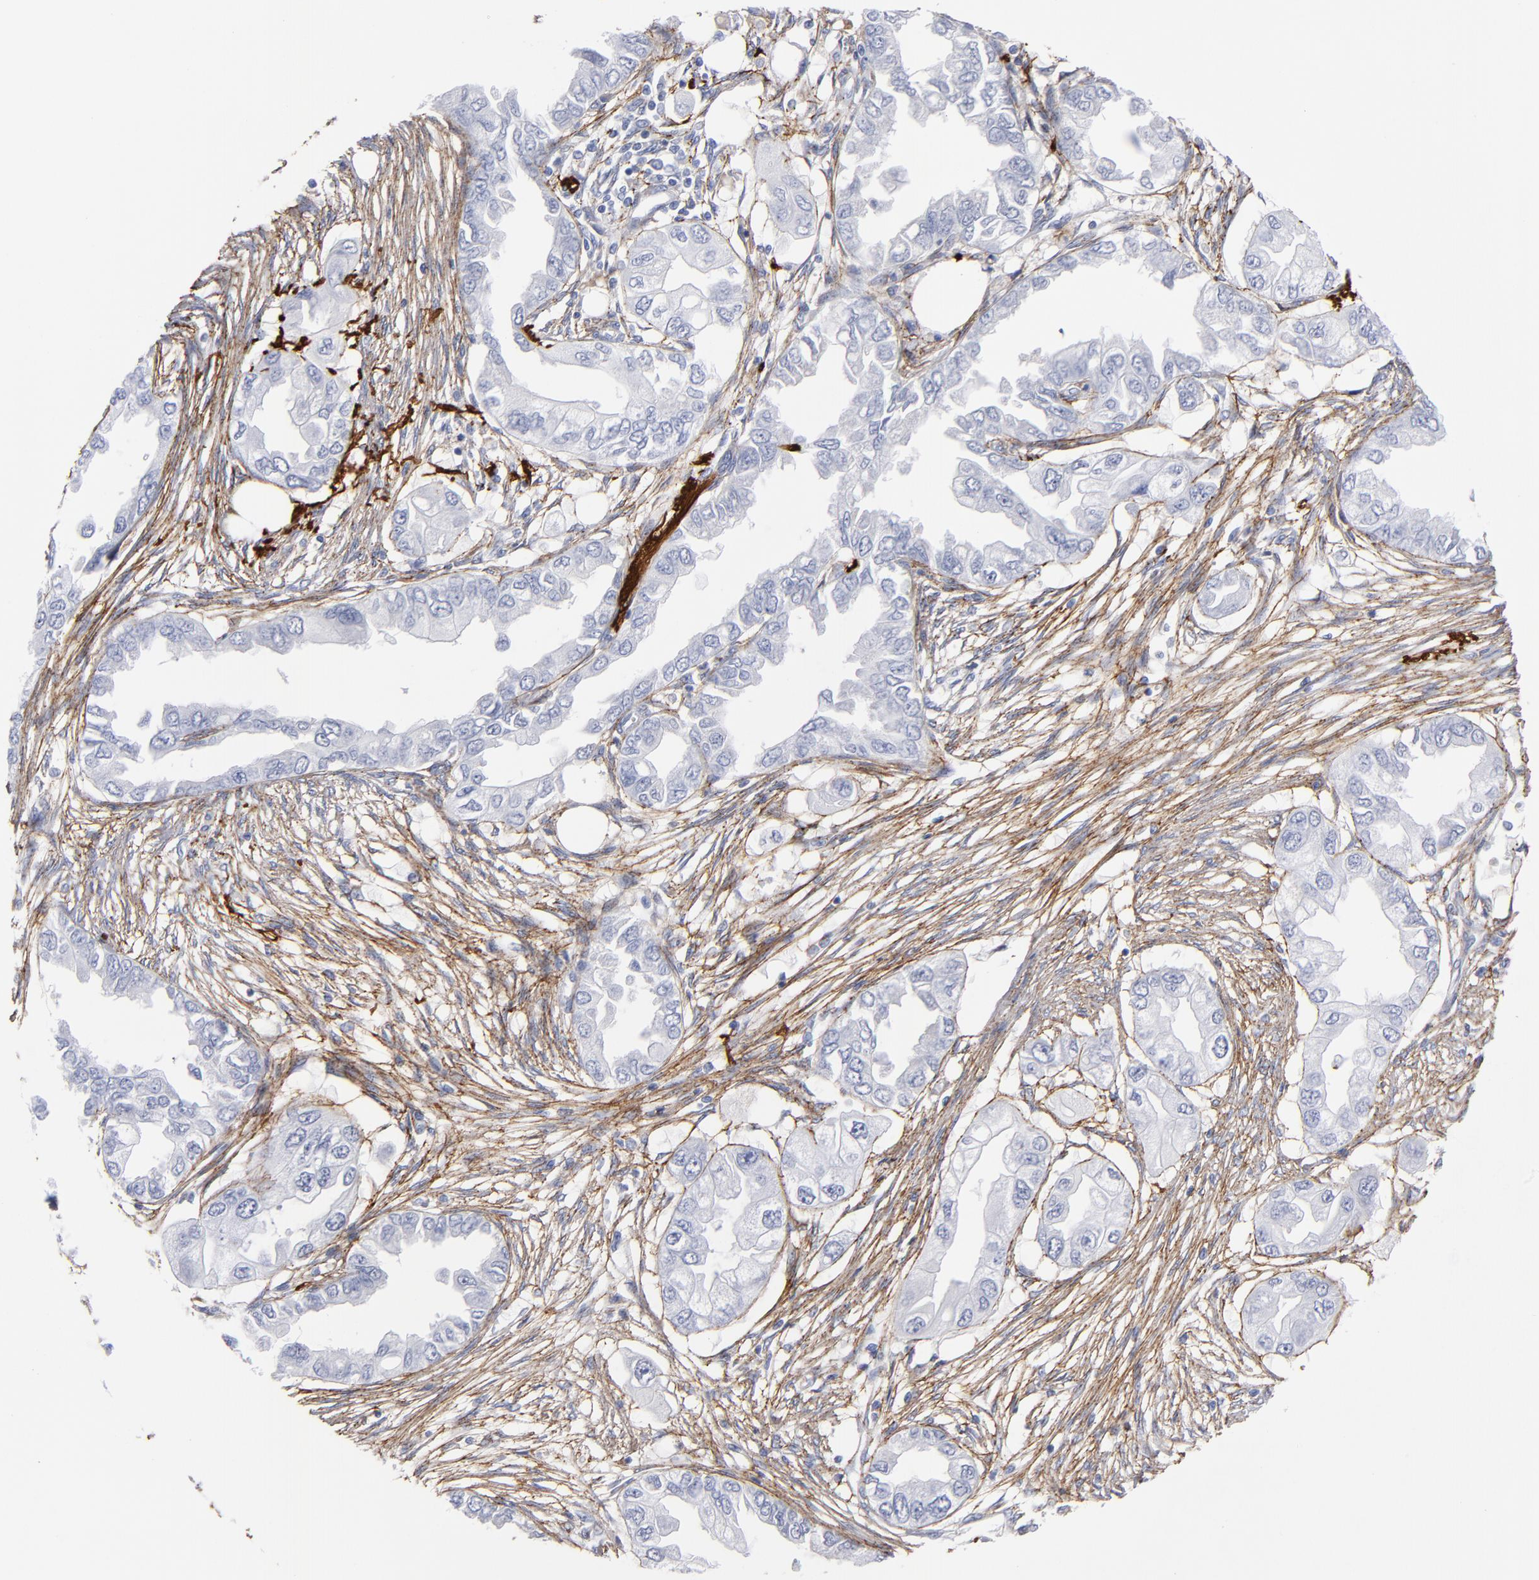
{"staining": {"intensity": "negative", "quantity": "none", "location": "none"}, "tissue": "endometrial cancer", "cell_type": "Tumor cells", "image_type": "cancer", "snomed": [{"axis": "morphology", "description": "Adenocarcinoma, NOS"}, {"axis": "topography", "description": "Endometrium"}], "caption": "The immunohistochemistry histopathology image has no significant positivity in tumor cells of adenocarcinoma (endometrial) tissue. (DAB immunohistochemistry, high magnification).", "gene": "EMILIN1", "patient": {"sex": "female", "age": 67}}